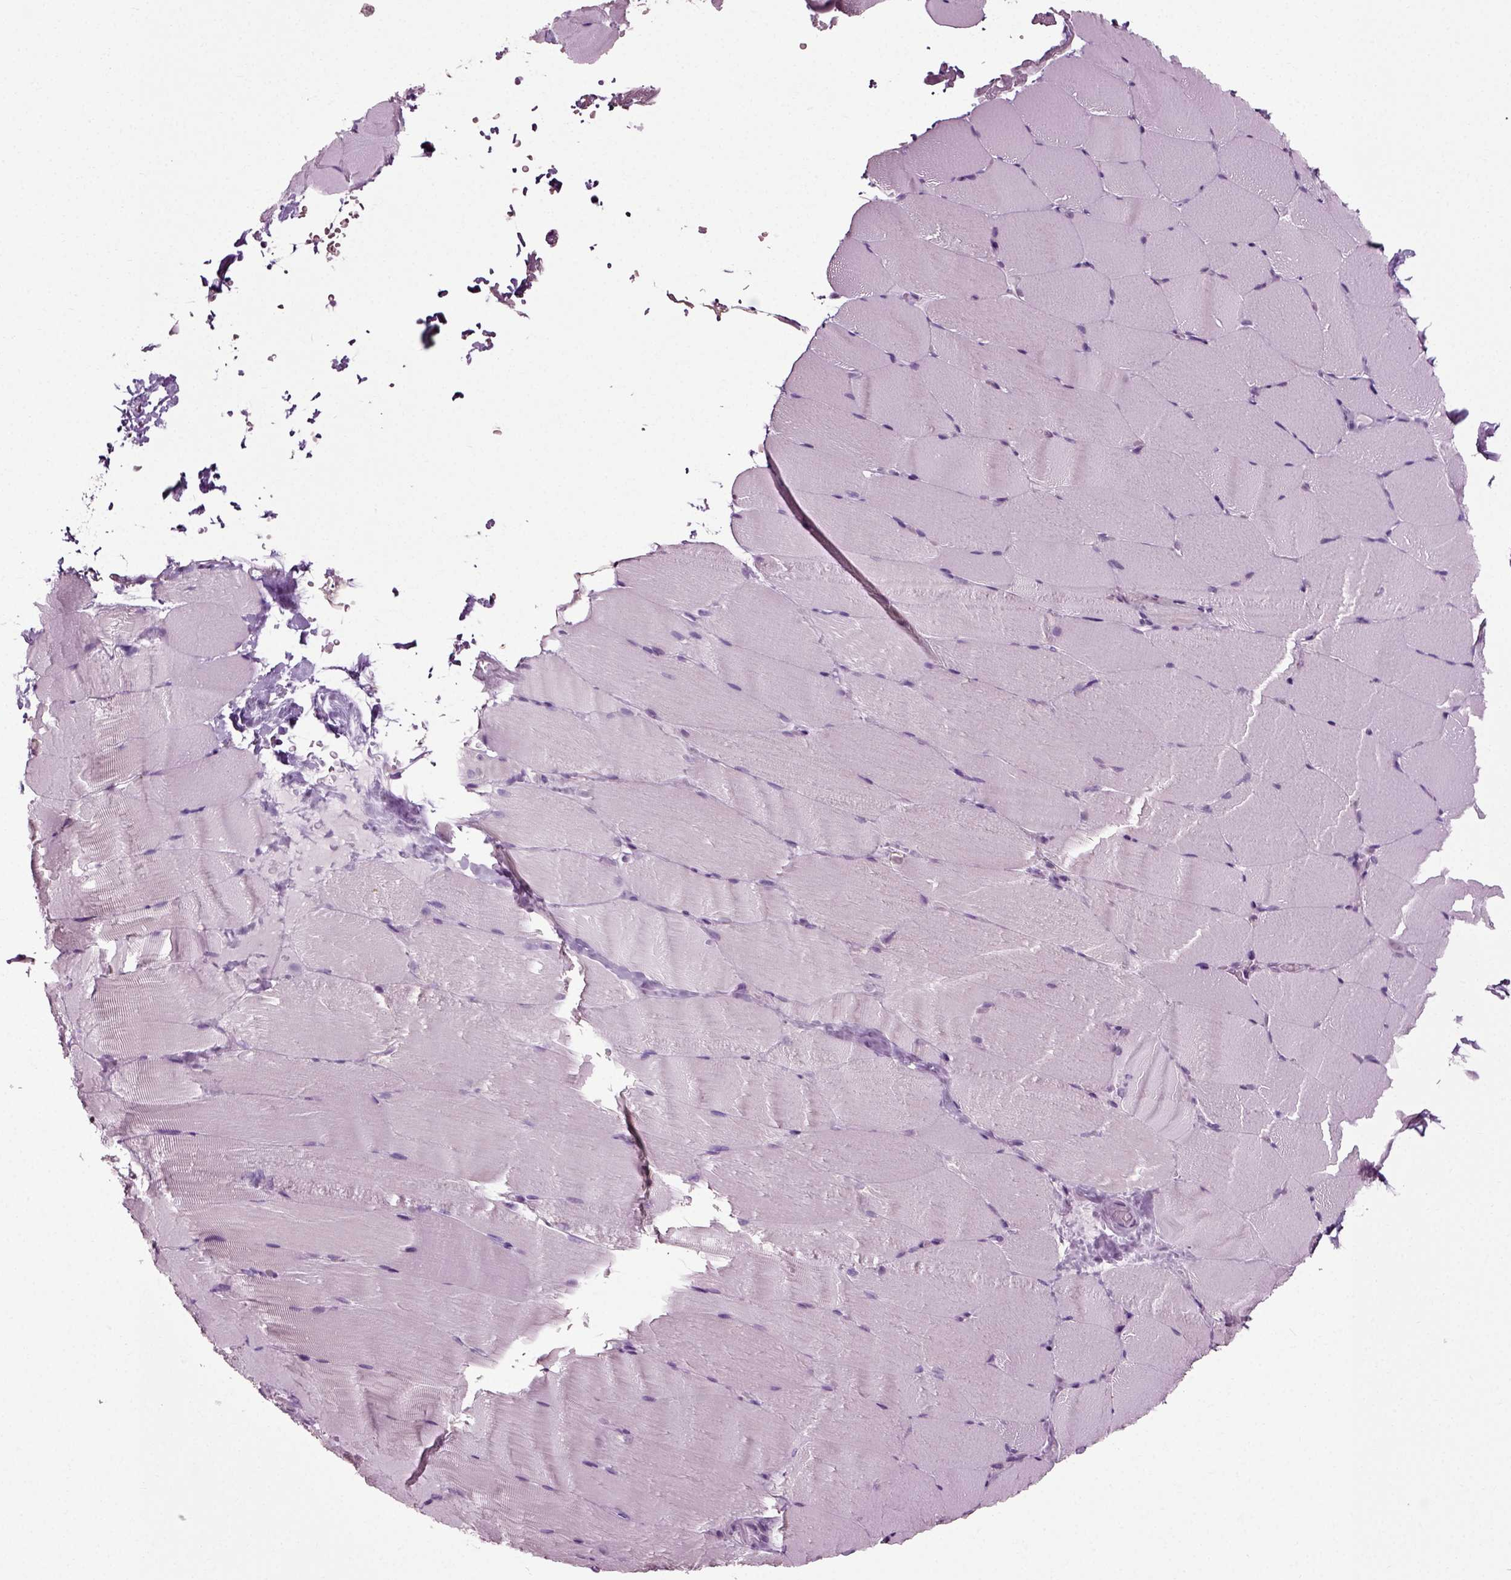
{"staining": {"intensity": "negative", "quantity": "none", "location": "none"}, "tissue": "skeletal muscle", "cell_type": "Myocytes", "image_type": "normal", "snomed": [{"axis": "morphology", "description": "Normal tissue, NOS"}, {"axis": "topography", "description": "Skeletal muscle"}], "caption": "Micrograph shows no significant protein positivity in myocytes of normal skeletal muscle.", "gene": "SLC26A8", "patient": {"sex": "female", "age": 37}}